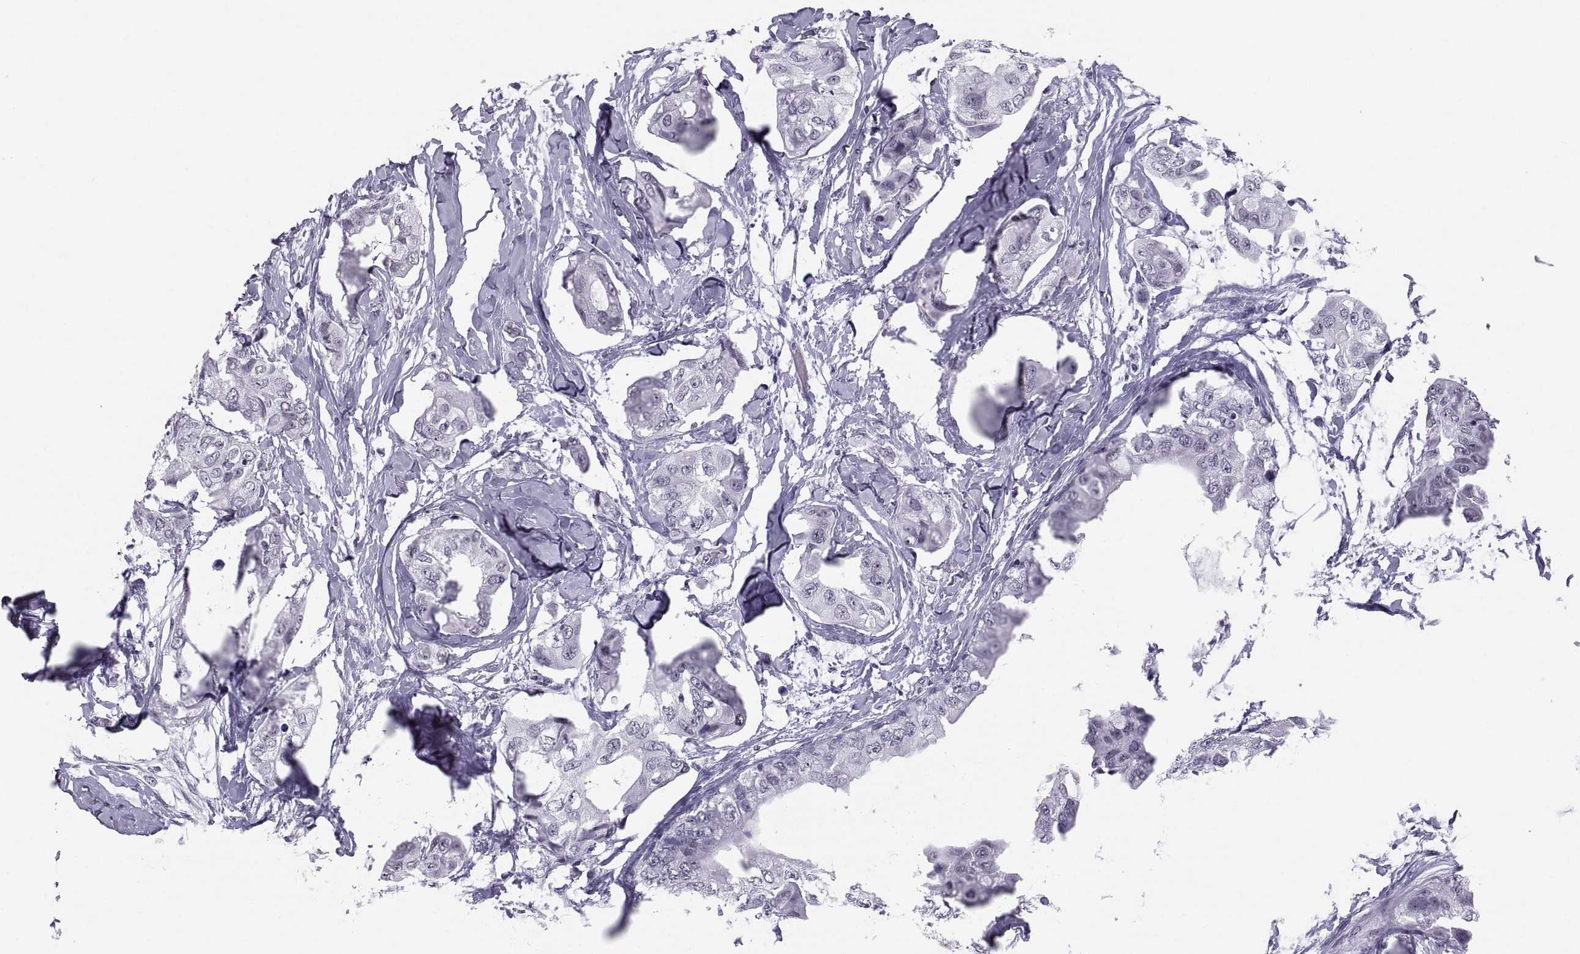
{"staining": {"intensity": "negative", "quantity": "none", "location": "none"}, "tissue": "breast cancer", "cell_type": "Tumor cells", "image_type": "cancer", "snomed": [{"axis": "morphology", "description": "Normal tissue, NOS"}, {"axis": "morphology", "description": "Duct carcinoma"}, {"axis": "topography", "description": "Breast"}], "caption": "This is a micrograph of immunohistochemistry staining of breast cancer, which shows no staining in tumor cells.", "gene": "NEUROD6", "patient": {"sex": "female", "age": 40}}